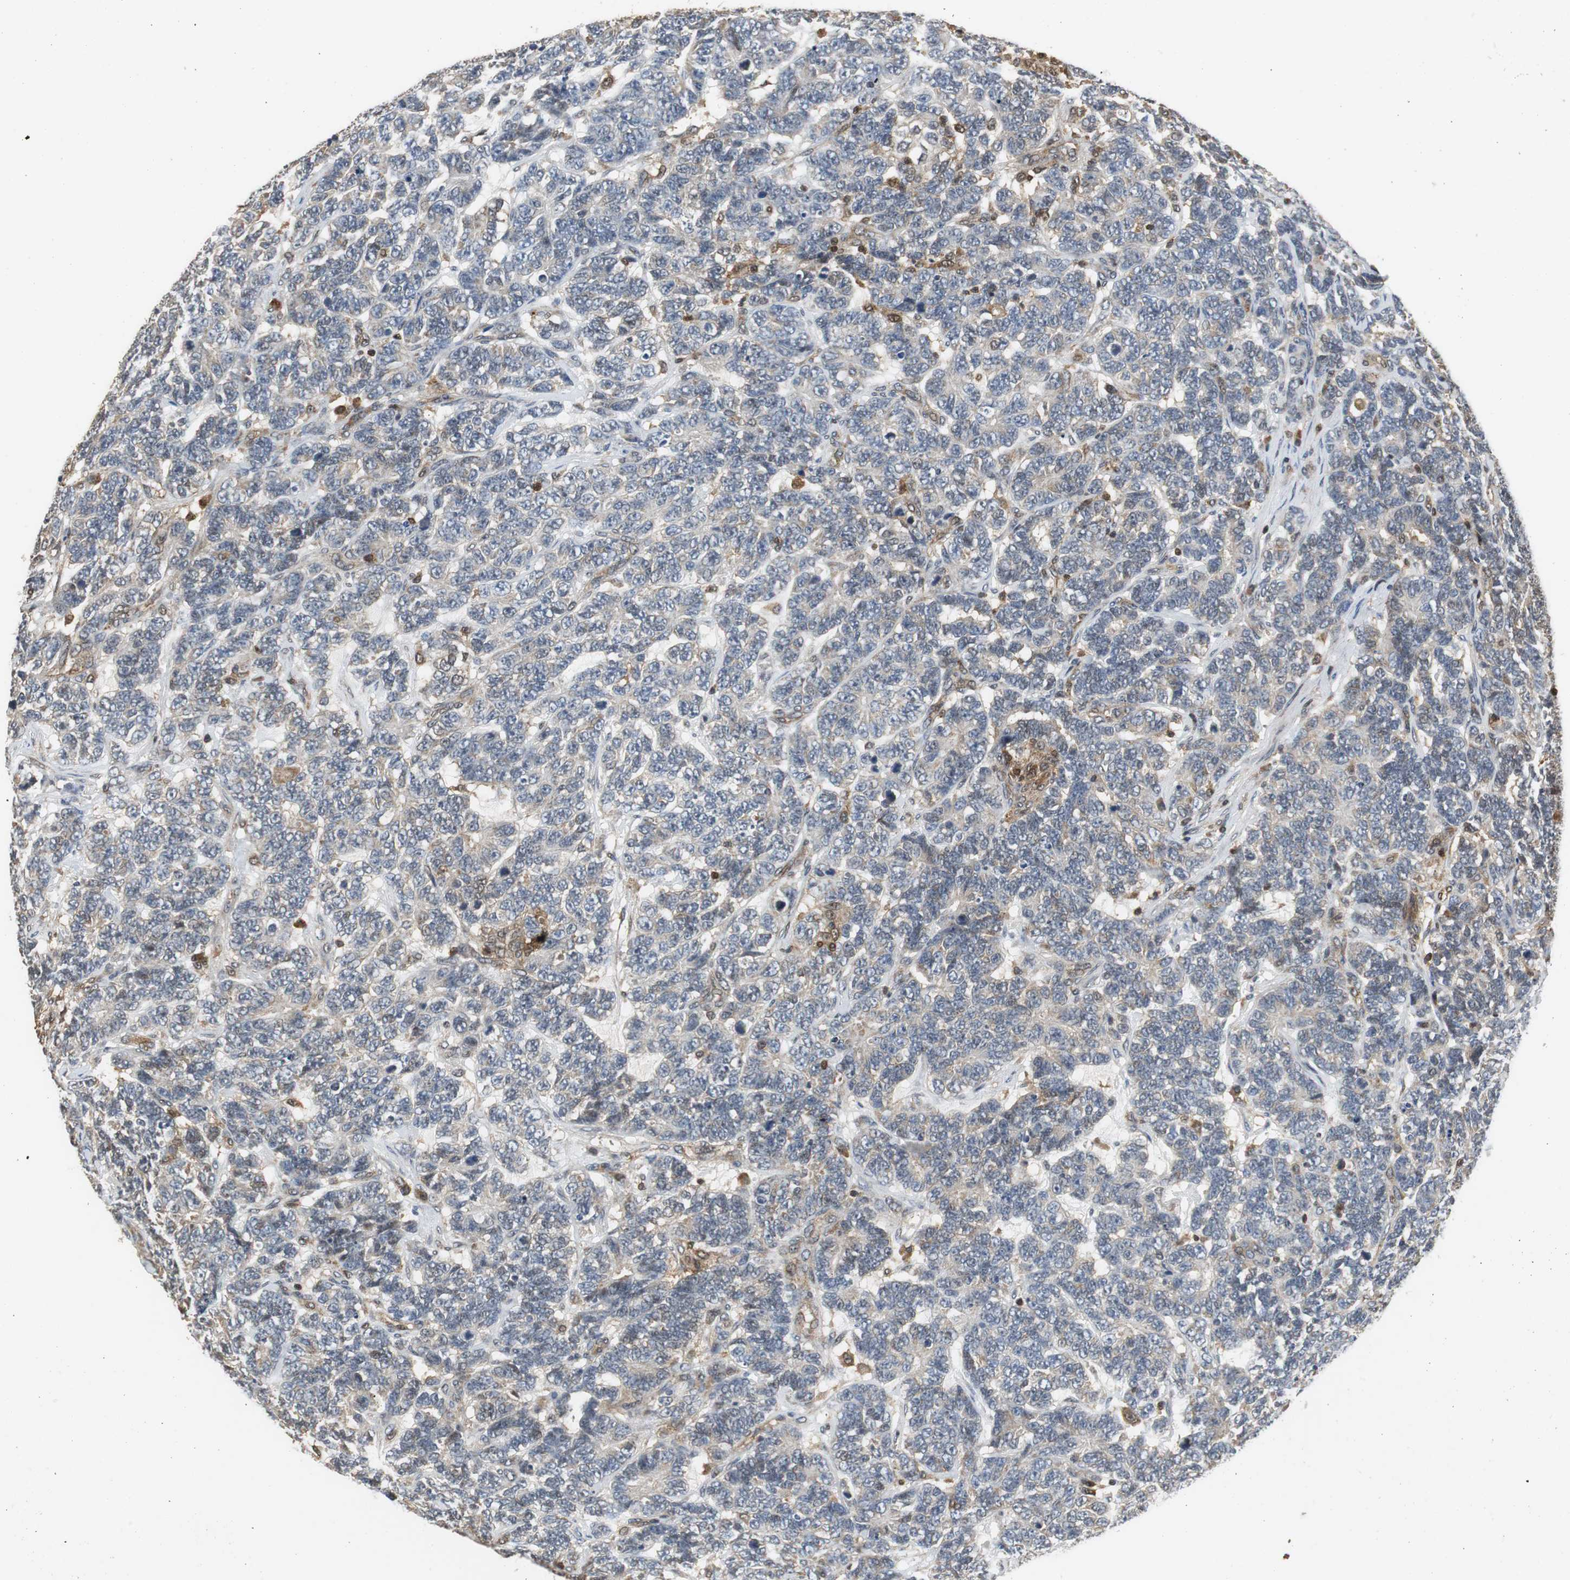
{"staining": {"intensity": "weak", "quantity": "25%-75%", "location": "cytoplasmic/membranous"}, "tissue": "testis cancer", "cell_type": "Tumor cells", "image_type": "cancer", "snomed": [{"axis": "morphology", "description": "Carcinoma, Embryonal, NOS"}, {"axis": "topography", "description": "Testis"}], "caption": "A high-resolution histopathology image shows immunohistochemistry (IHC) staining of testis cancer, which reveals weak cytoplasmic/membranous expression in about 25%-75% of tumor cells. (DAB IHC, brown staining for protein, blue staining for nuclei).", "gene": "GSDMD", "patient": {"sex": "male", "age": 26}}